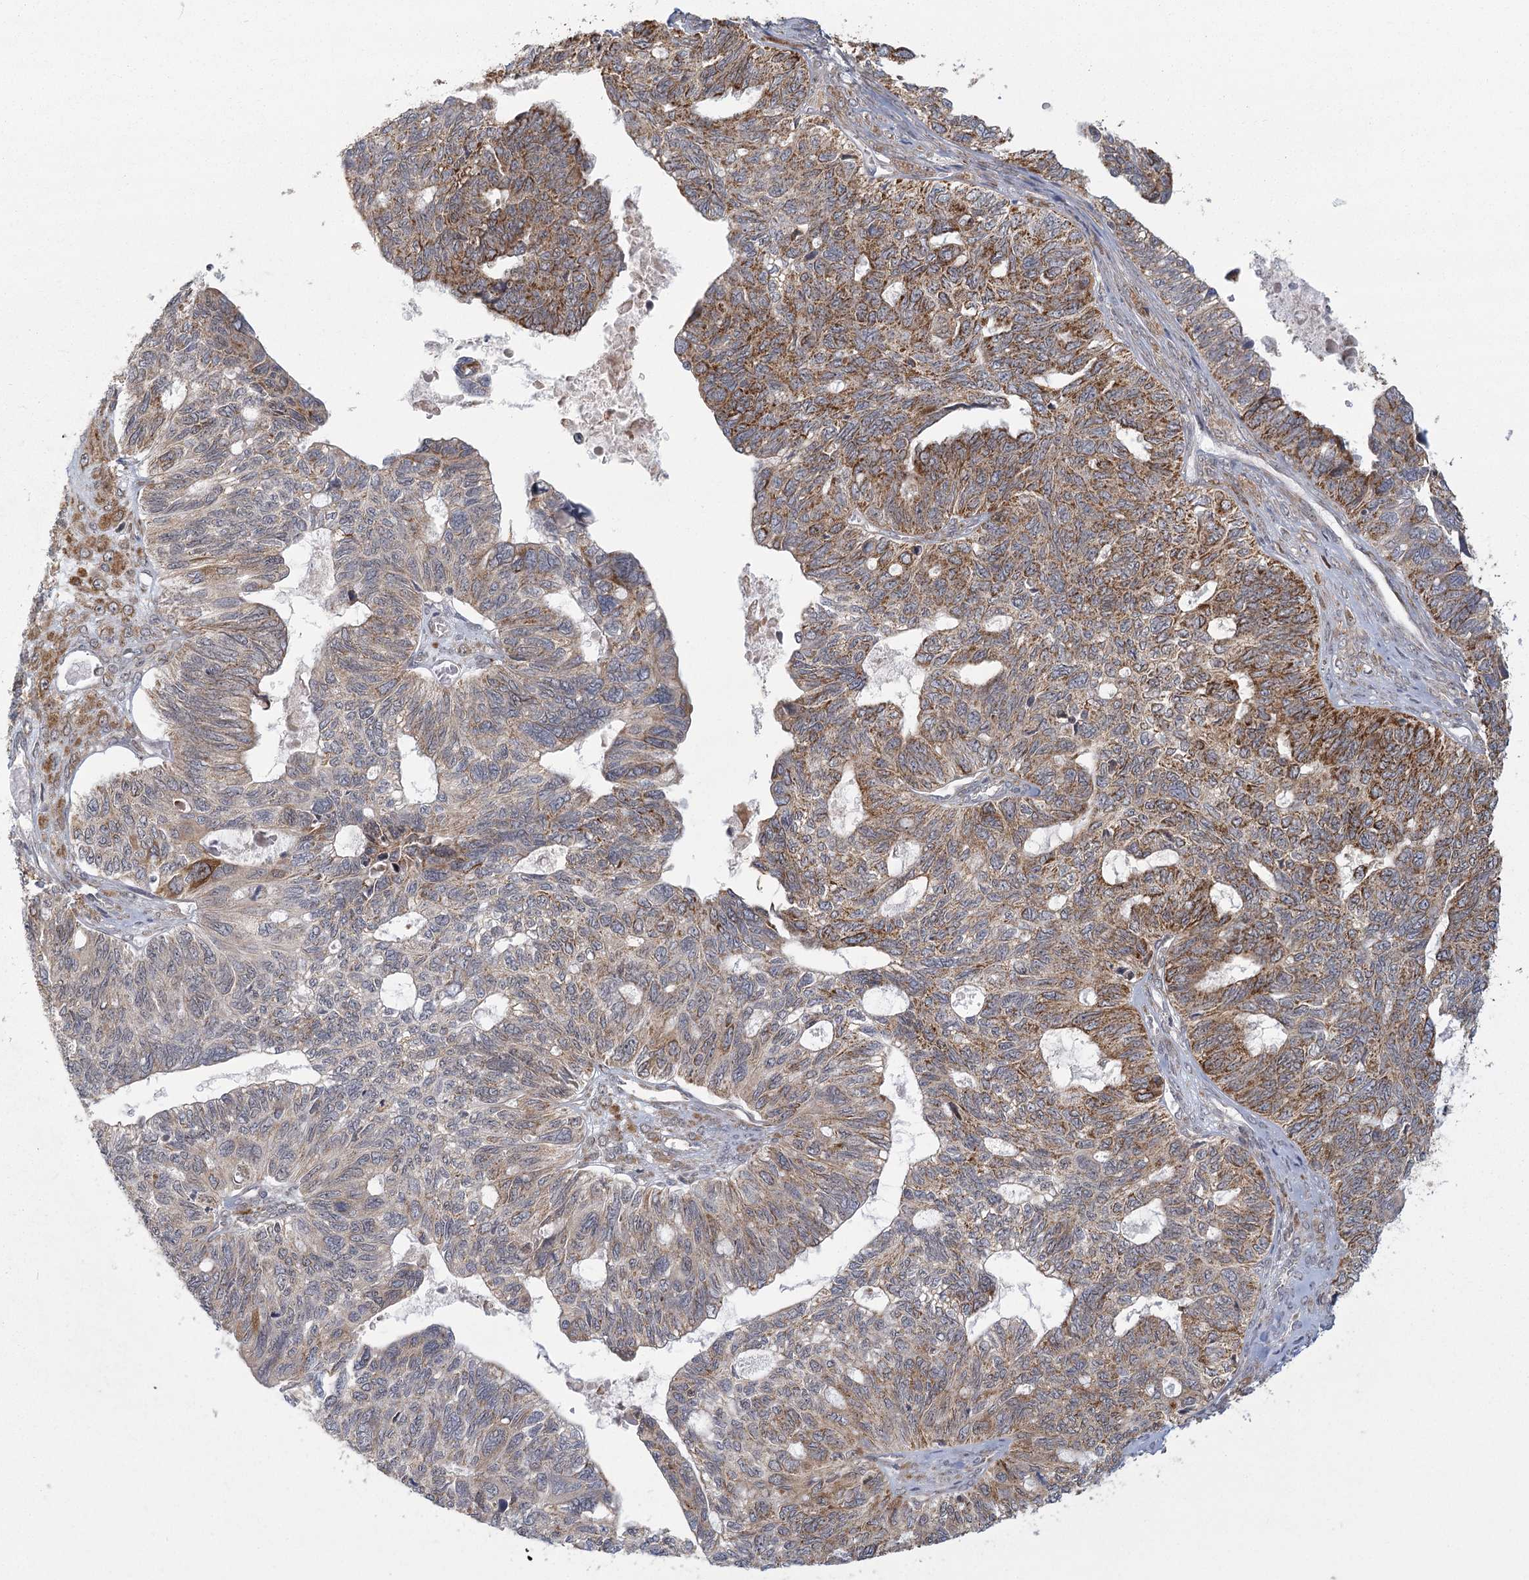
{"staining": {"intensity": "moderate", "quantity": "25%-75%", "location": "cytoplasmic/membranous"}, "tissue": "ovarian cancer", "cell_type": "Tumor cells", "image_type": "cancer", "snomed": [{"axis": "morphology", "description": "Cystadenocarcinoma, serous, NOS"}, {"axis": "topography", "description": "Ovary"}], "caption": "Immunohistochemical staining of ovarian cancer (serous cystadenocarcinoma) reveals medium levels of moderate cytoplasmic/membranous expression in approximately 25%-75% of tumor cells. Using DAB (3,3'-diaminobenzidine) (brown) and hematoxylin (blue) stains, captured at high magnification using brightfield microscopy.", "gene": "LACTB", "patient": {"sex": "female", "age": 79}}